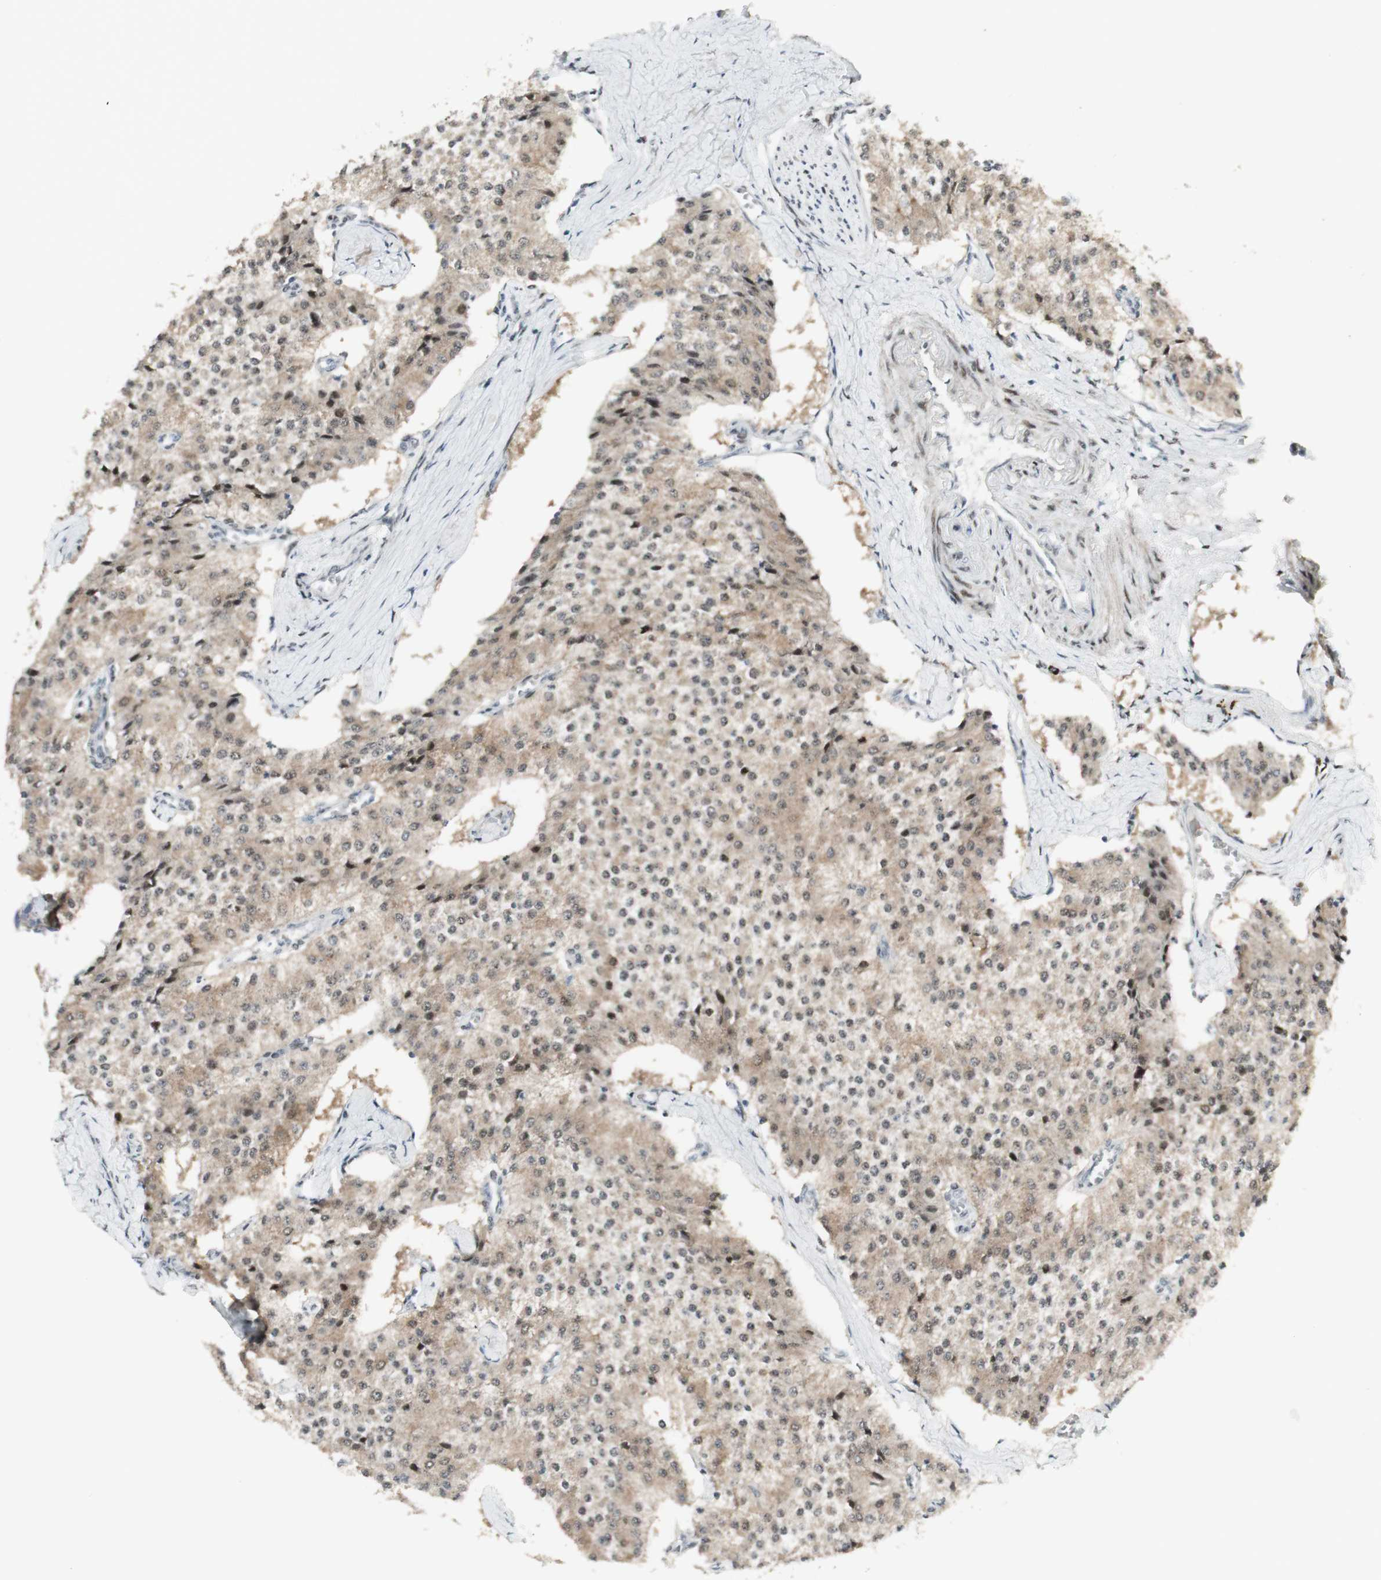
{"staining": {"intensity": "weak", "quantity": ">75%", "location": "cytoplasmic/membranous,nuclear"}, "tissue": "carcinoid", "cell_type": "Tumor cells", "image_type": "cancer", "snomed": [{"axis": "morphology", "description": "Carcinoid, malignant, NOS"}, {"axis": "topography", "description": "Colon"}], "caption": "IHC (DAB (3,3'-diaminobenzidine)) staining of human malignant carcinoid shows weak cytoplasmic/membranous and nuclear protein positivity in approximately >75% of tumor cells.", "gene": "C1orf116", "patient": {"sex": "female", "age": 52}}